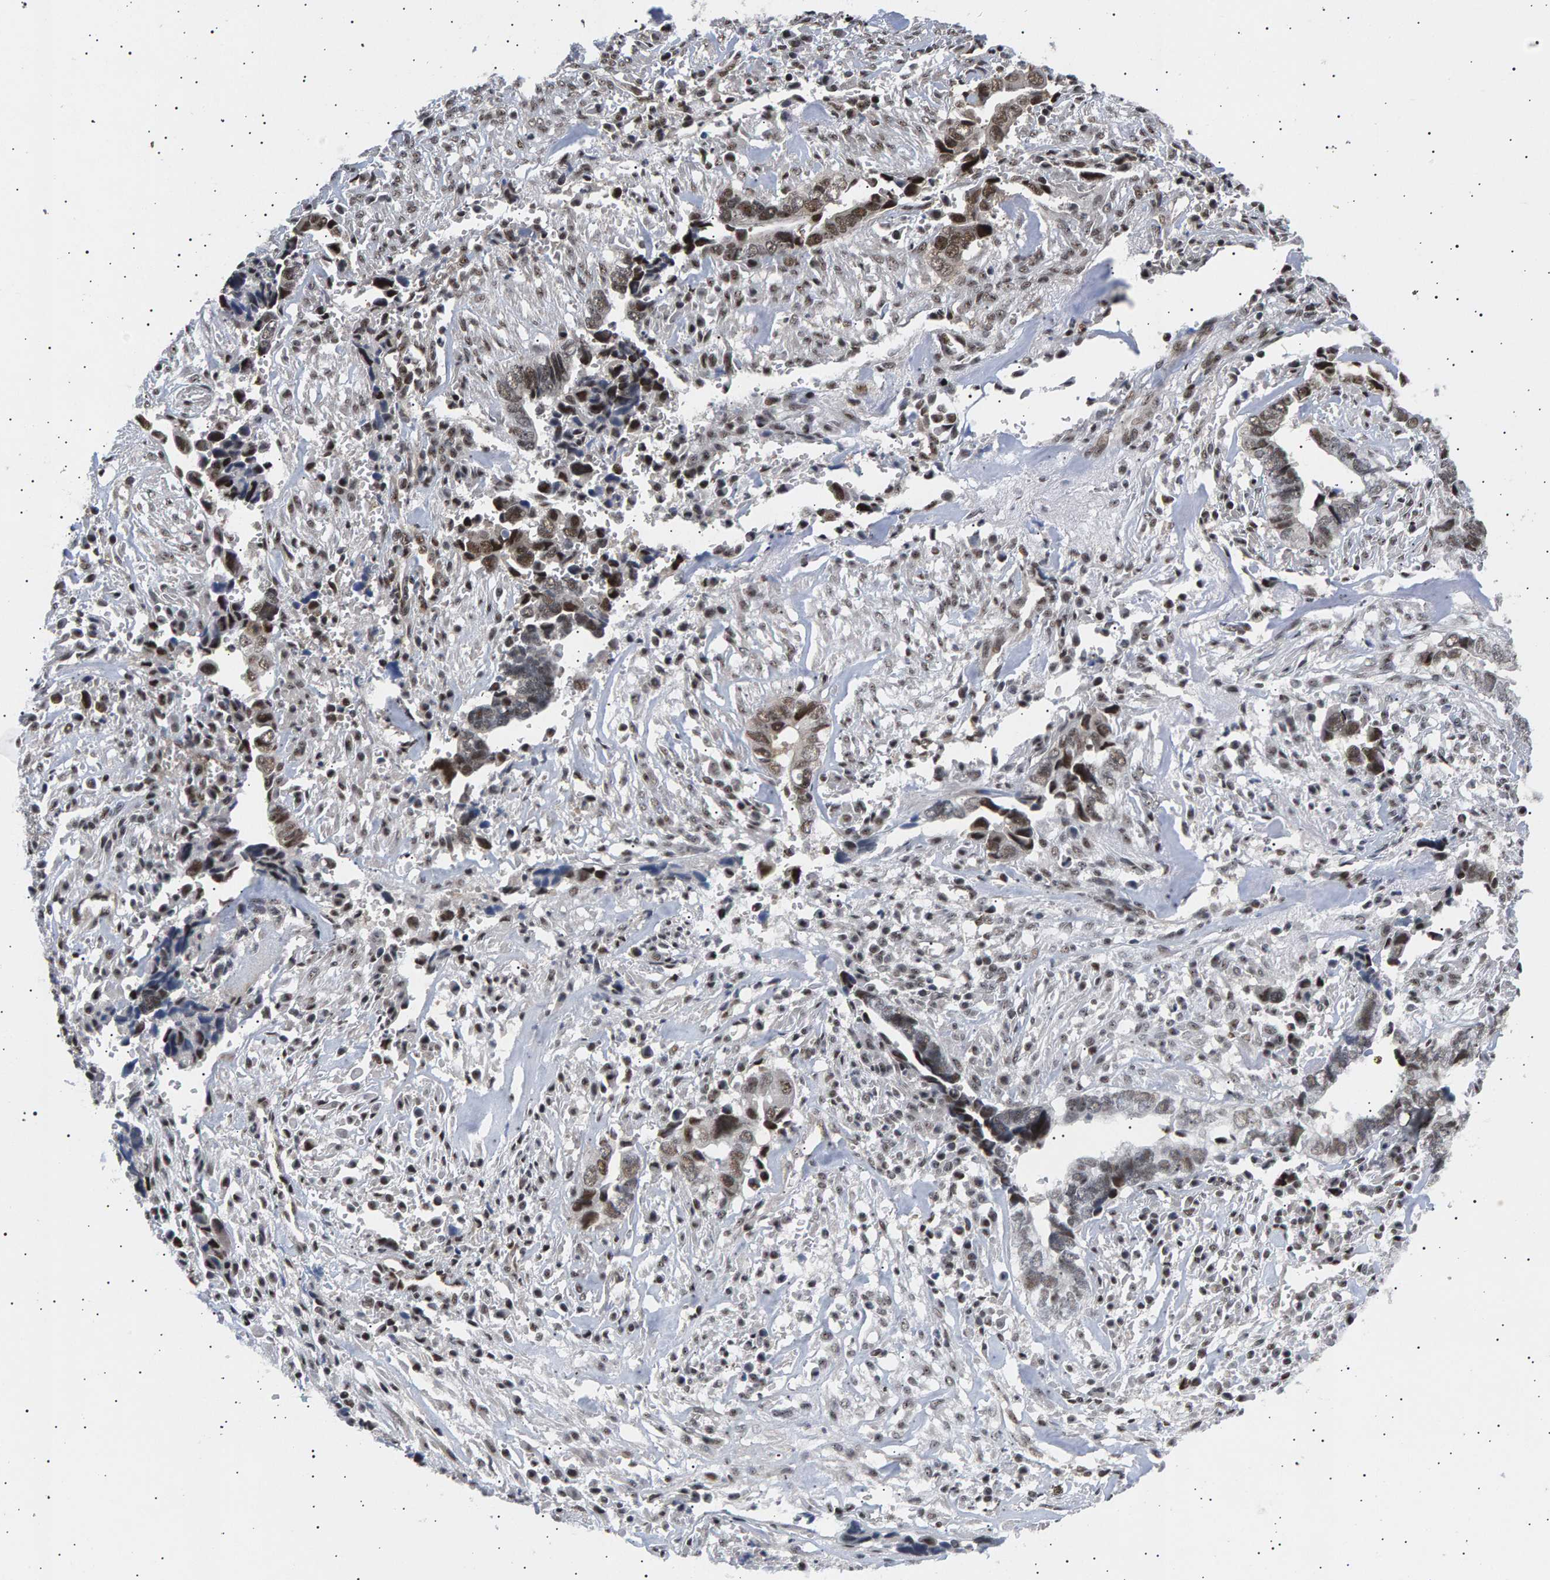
{"staining": {"intensity": "moderate", "quantity": "25%-75%", "location": "nuclear"}, "tissue": "liver cancer", "cell_type": "Tumor cells", "image_type": "cancer", "snomed": [{"axis": "morphology", "description": "Cholangiocarcinoma"}, {"axis": "topography", "description": "Liver"}], "caption": "Brown immunohistochemical staining in liver cancer displays moderate nuclear staining in approximately 25%-75% of tumor cells. (Brightfield microscopy of DAB IHC at high magnification).", "gene": "ANKRD40", "patient": {"sex": "female", "age": 79}}